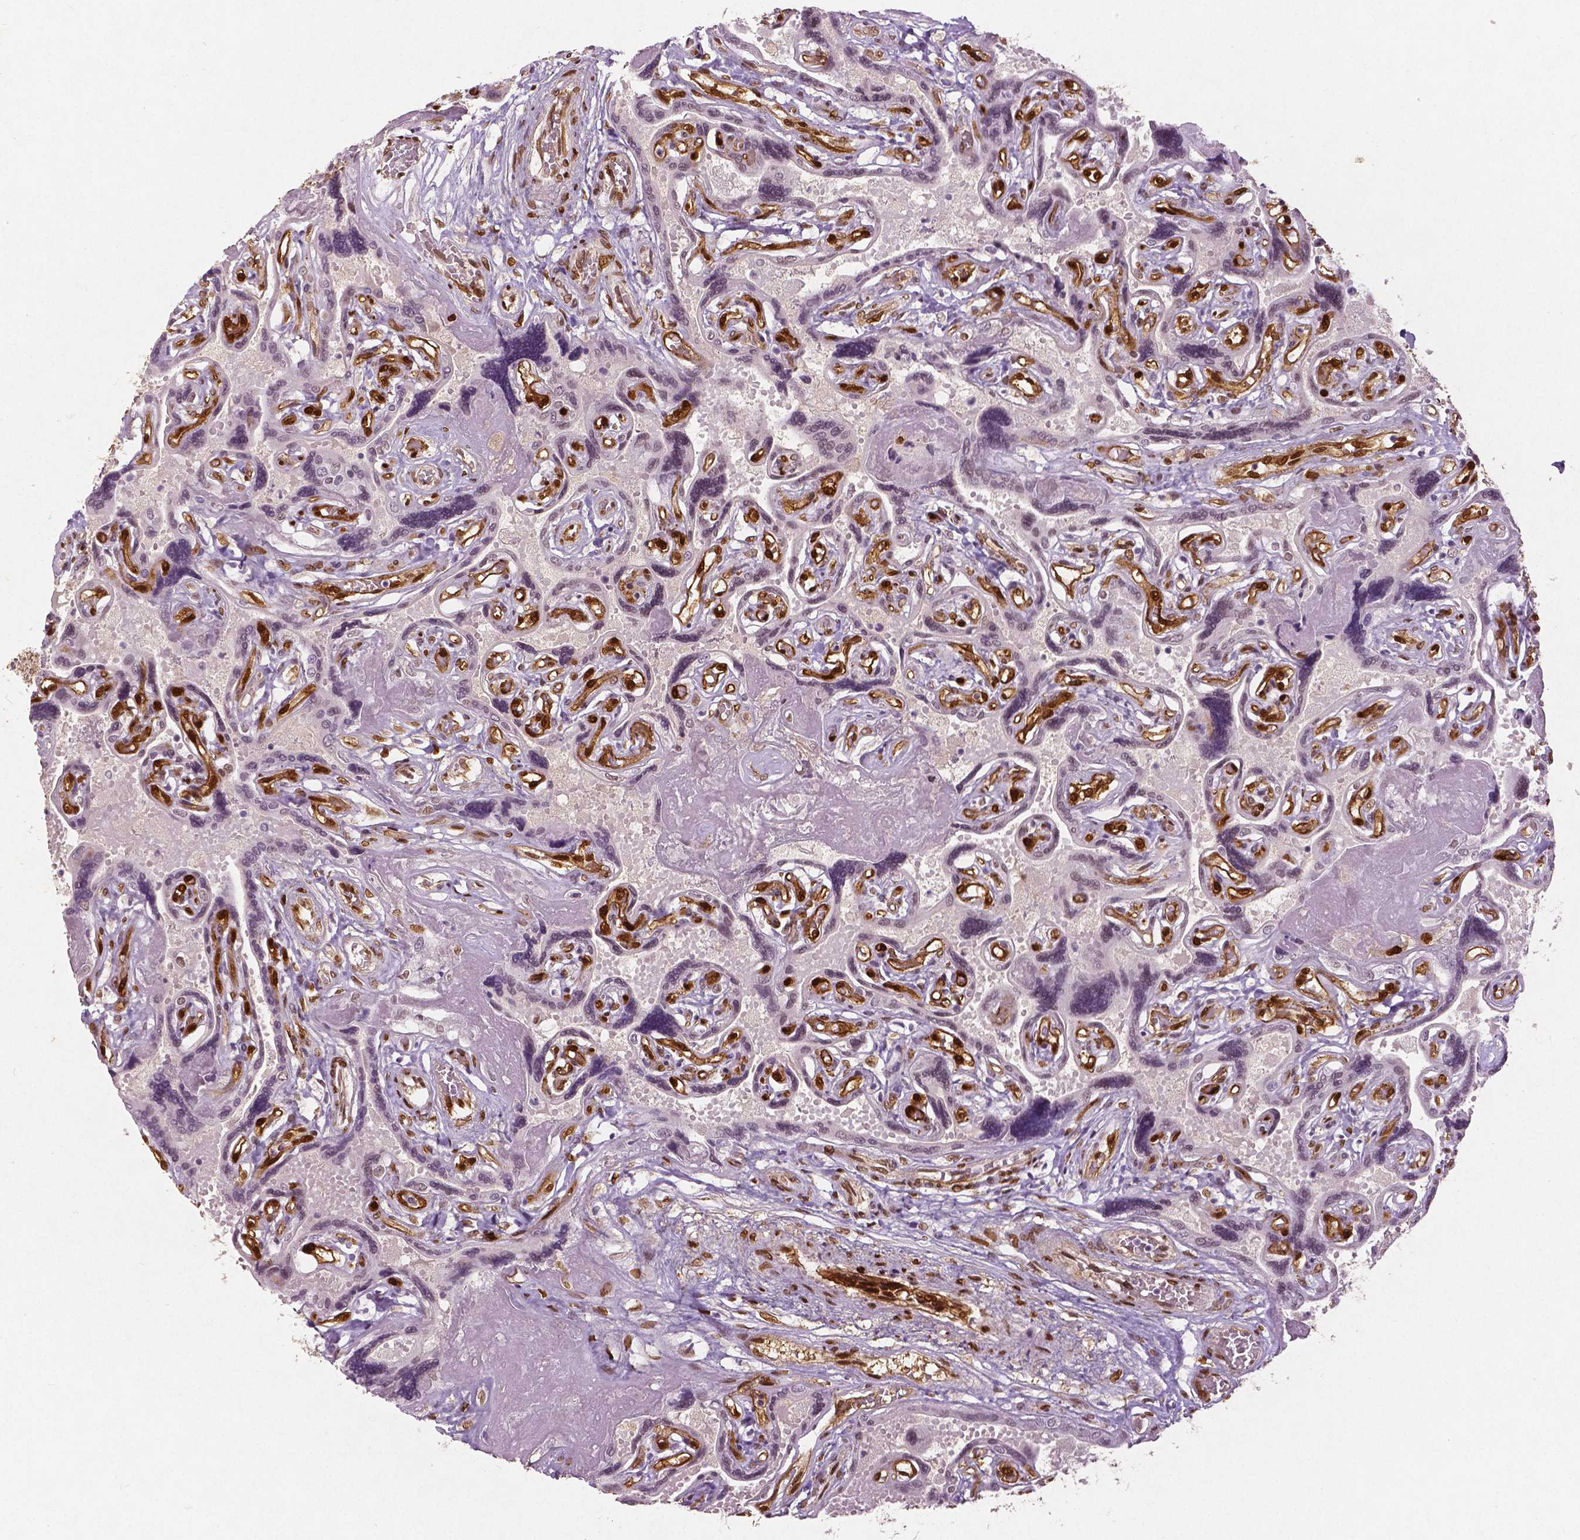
{"staining": {"intensity": "moderate", "quantity": ">75%", "location": "cytoplasmic/membranous,nuclear"}, "tissue": "placenta", "cell_type": "Decidual cells", "image_type": "normal", "snomed": [{"axis": "morphology", "description": "Normal tissue, NOS"}, {"axis": "topography", "description": "Placenta"}], "caption": "Immunohistochemistry (IHC) (DAB (3,3'-diaminobenzidine)) staining of normal human placenta shows moderate cytoplasmic/membranous,nuclear protein staining in about >75% of decidual cells. The staining was performed using DAB, with brown indicating positive protein expression. Nuclei are stained blue with hematoxylin.", "gene": "WWTR1", "patient": {"sex": "female", "age": 32}}